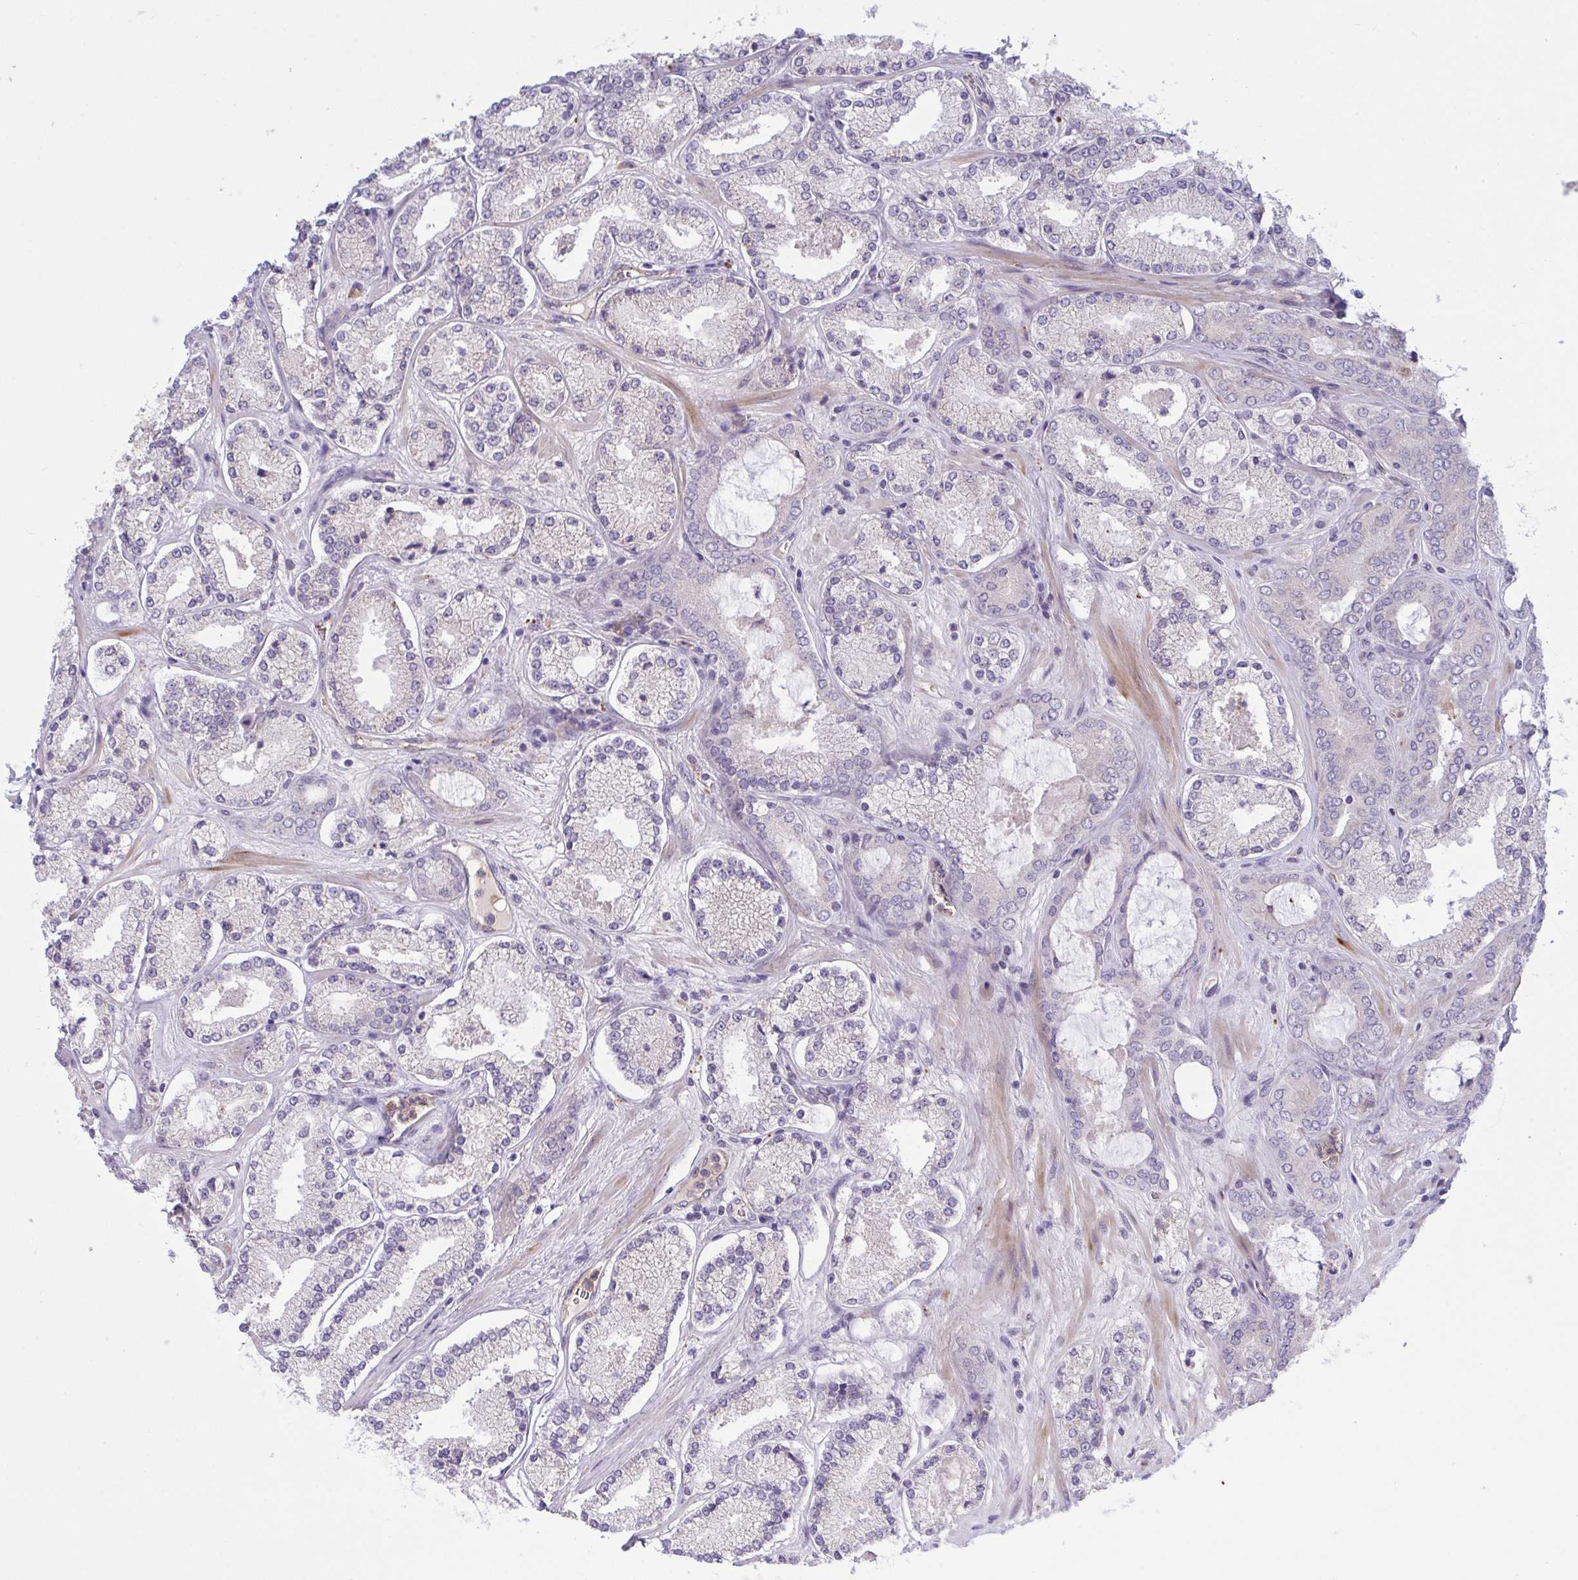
{"staining": {"intensity": "weak", "quantity": "<25%", "location": "cytoplasmic/membranous"}, "tissue": "prostate cancer", "cell_type": "Tumor cells", "image_type": "cancer", "snomed": [{"axis": "morphology", "description": "Adenocarcinoma, High grade"}, {"axis": "topography", "description": "Prostate"}], "caption": "There is no significant expression in tumor cells of high-grade adenocarcinoma (prostate).", "gene": "CD101", "patient": {"sex": "male", "age": 63}}